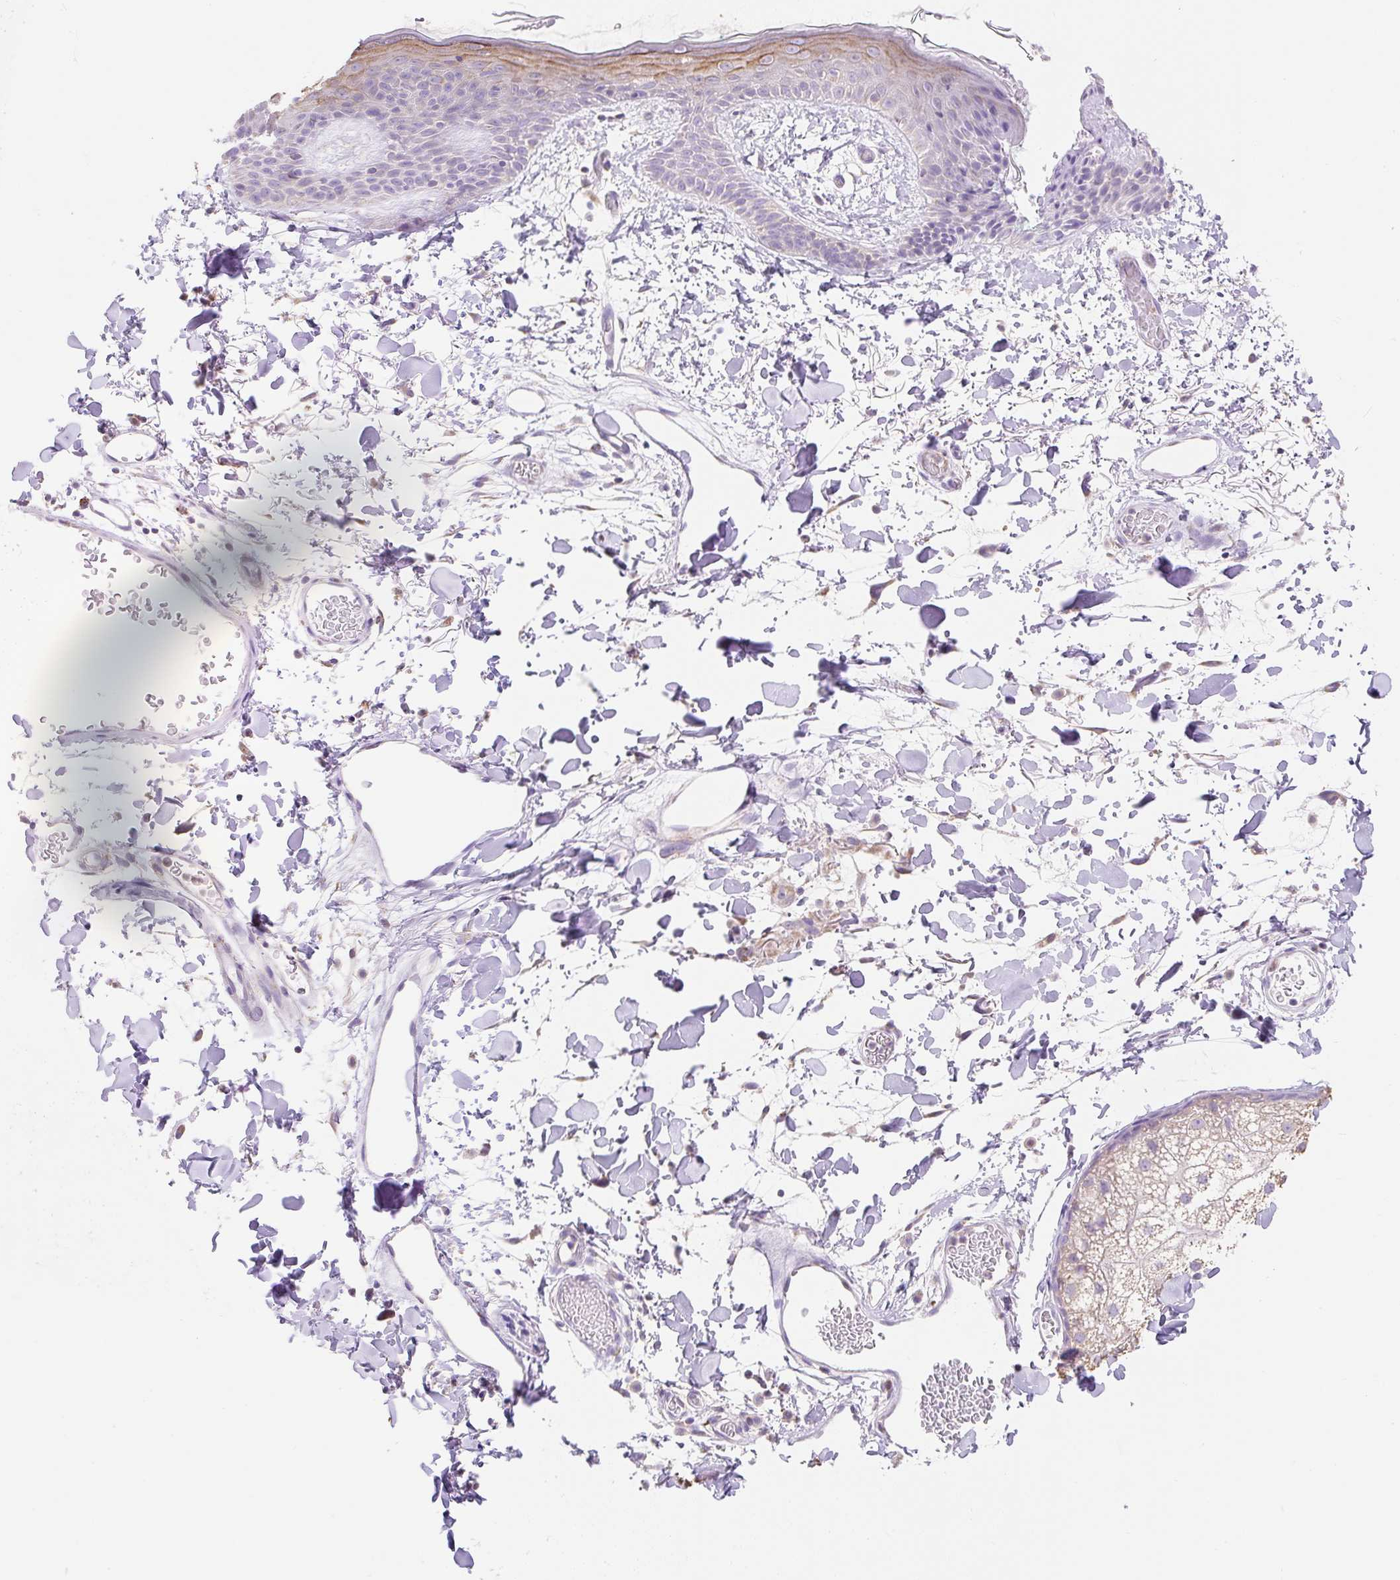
{"staining": {"intensity": "negative", "quantity": "none", "location": "none"}, "tissue": "skin", "cell_type": "Fibroblasts", "image_type": "normal", "snomed": [{"axis": "morphology", "description": "Normal tissue, NOS"}, {"axis": "topography", "description": "Skin"}], "caption": "Skin was stained to show a protein in brown. There is no significant expression in fibroblasts. Brightfield microscopy of IHC stained with DAB (brown) and hematoxylin (blue), captured at high magnification.", "gene": "DHX35", "patient": {"sex": "male", "age": 79}}